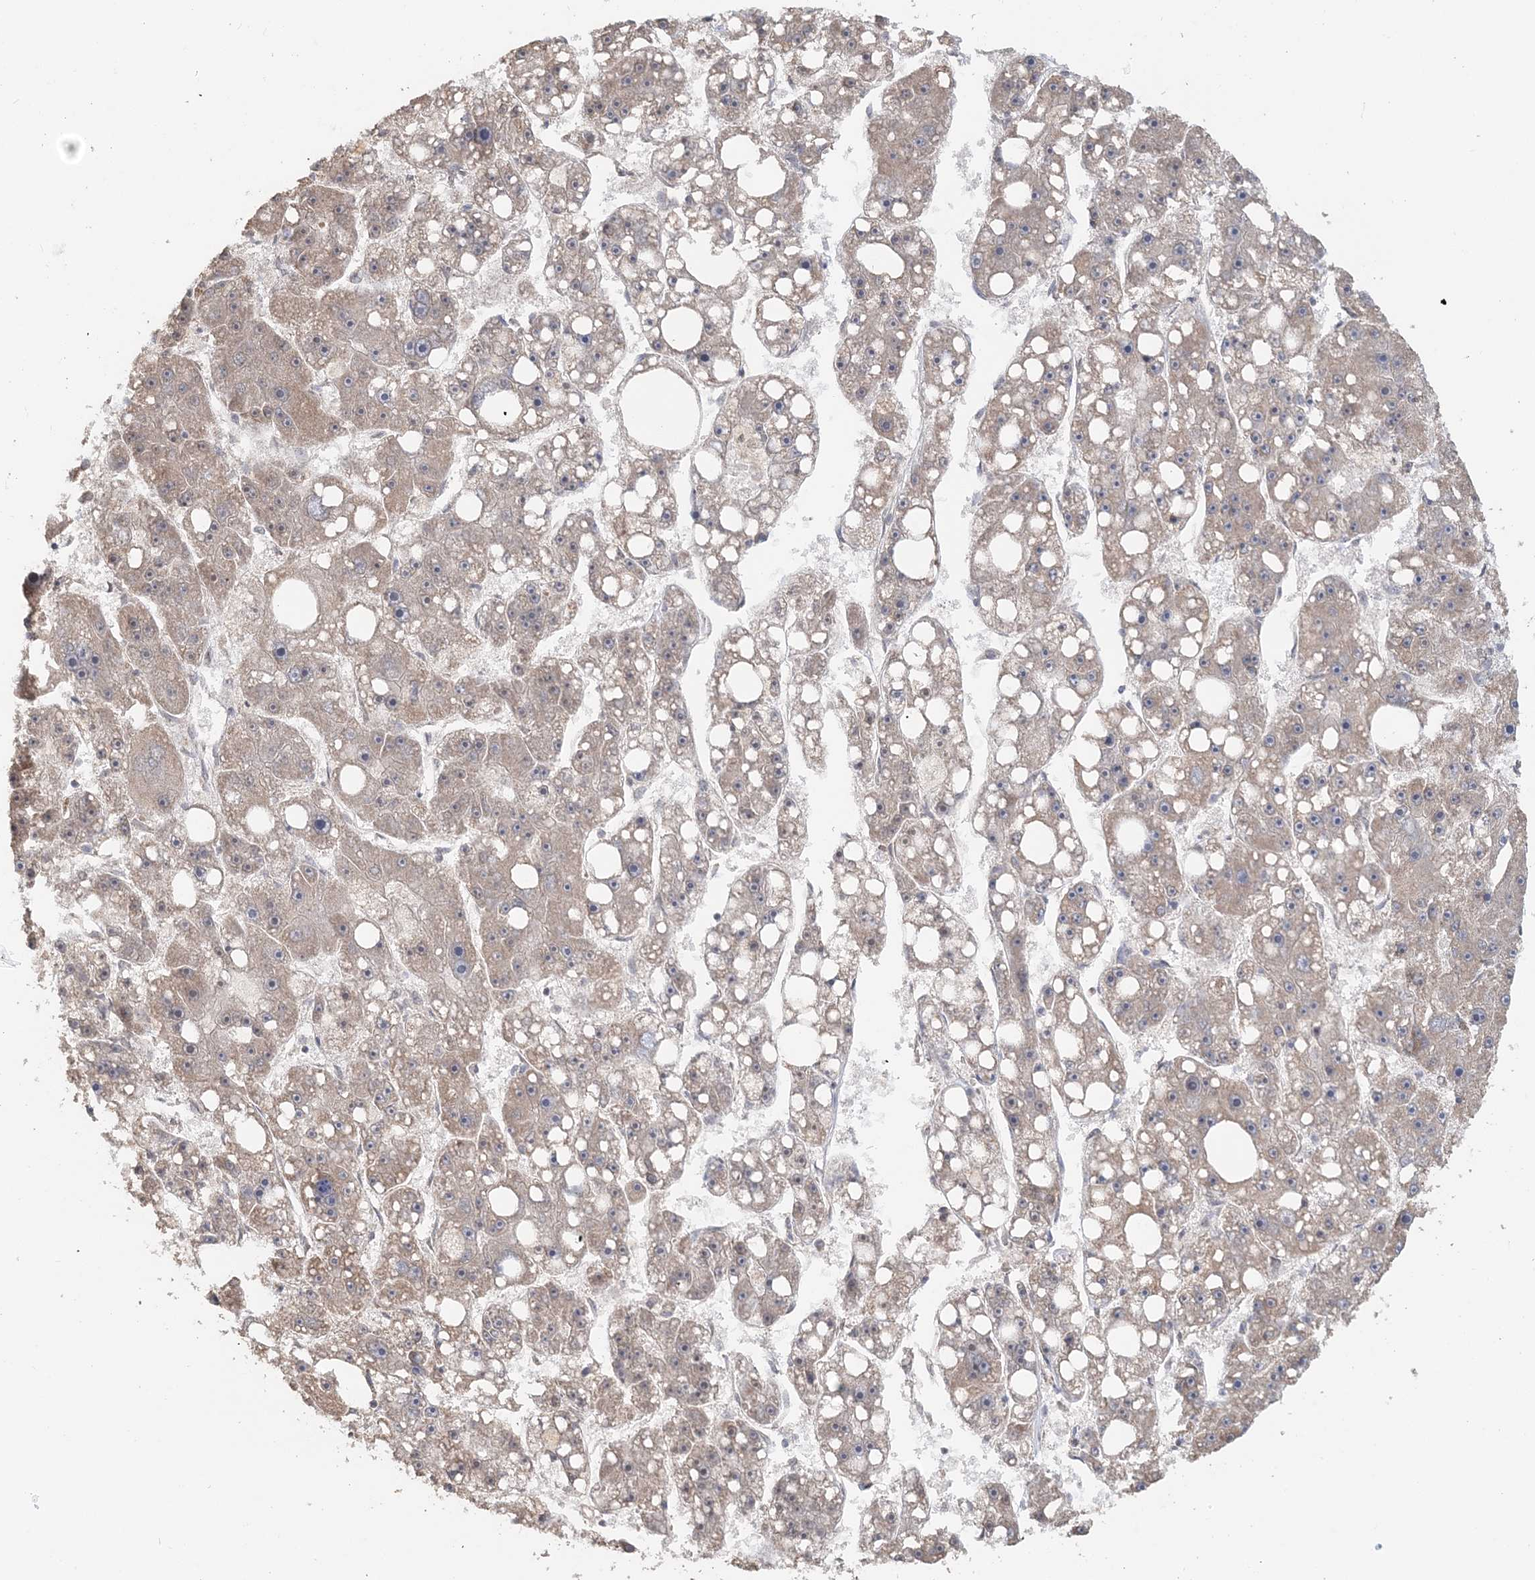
{"staining": {"intensity": "negative", "quantity": "none", "location": "none"}, "tissue": "liver cancer", "cell_type": "Tumor cells", "image_type": "cancer", "snomed": [{"axis": "morphology", "description": "Carcinoma, Hepatocellular, NOS"}, {"axis": "topography", "description": "Liver"}], "caption": "IHC histopathology image of human hepatocellular carcinoma (liver) stained for a protein (brown), which exhibits no staining in tumor cells. The staining was performed using DAB to visualize the protein expression in brown, while the nuclei were stained in blue with hematoxylin (Magnification: 20x).", "gene": "FBXO38", "patient": {"sex": "female", "age": 61}}